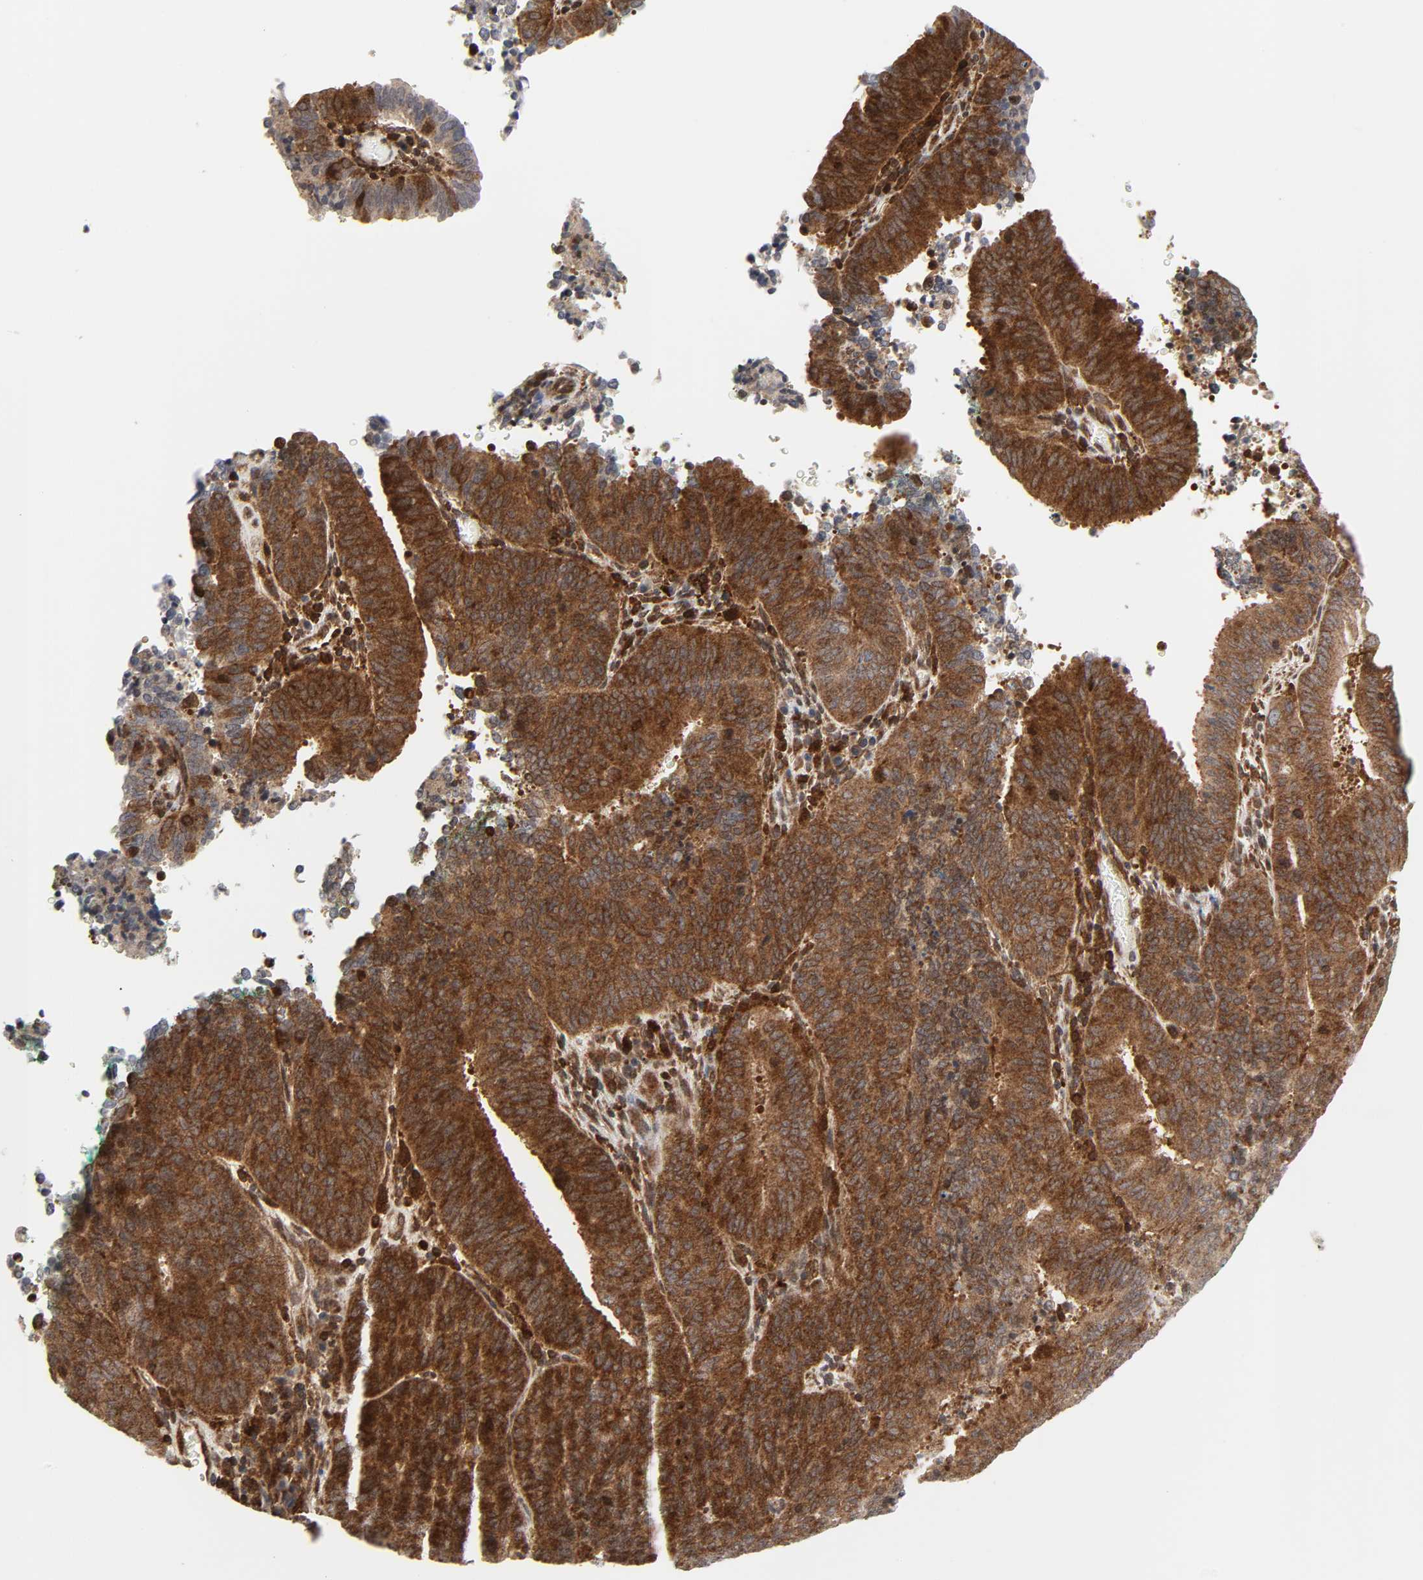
{"staining": {"intensity": "strong", "quantity": ">75%", "location": "cytoplasmic/membranous"}, "tissue": "cervical cancer", "cell_type": "Tumor cells", "image_type": "cancer", "snomed": [{"axis": "morphology", "description": "Adenocarcinoma, NOS"}, {"axis": "topography", "description": "Cervix"}], "caption": "A brown stain shows strong cytoplasmic/membranous staining of a protein in human cervical cancer tumor cells.", "gene": "MAPK1", "patient": {"sex": "female", "age": 44}}